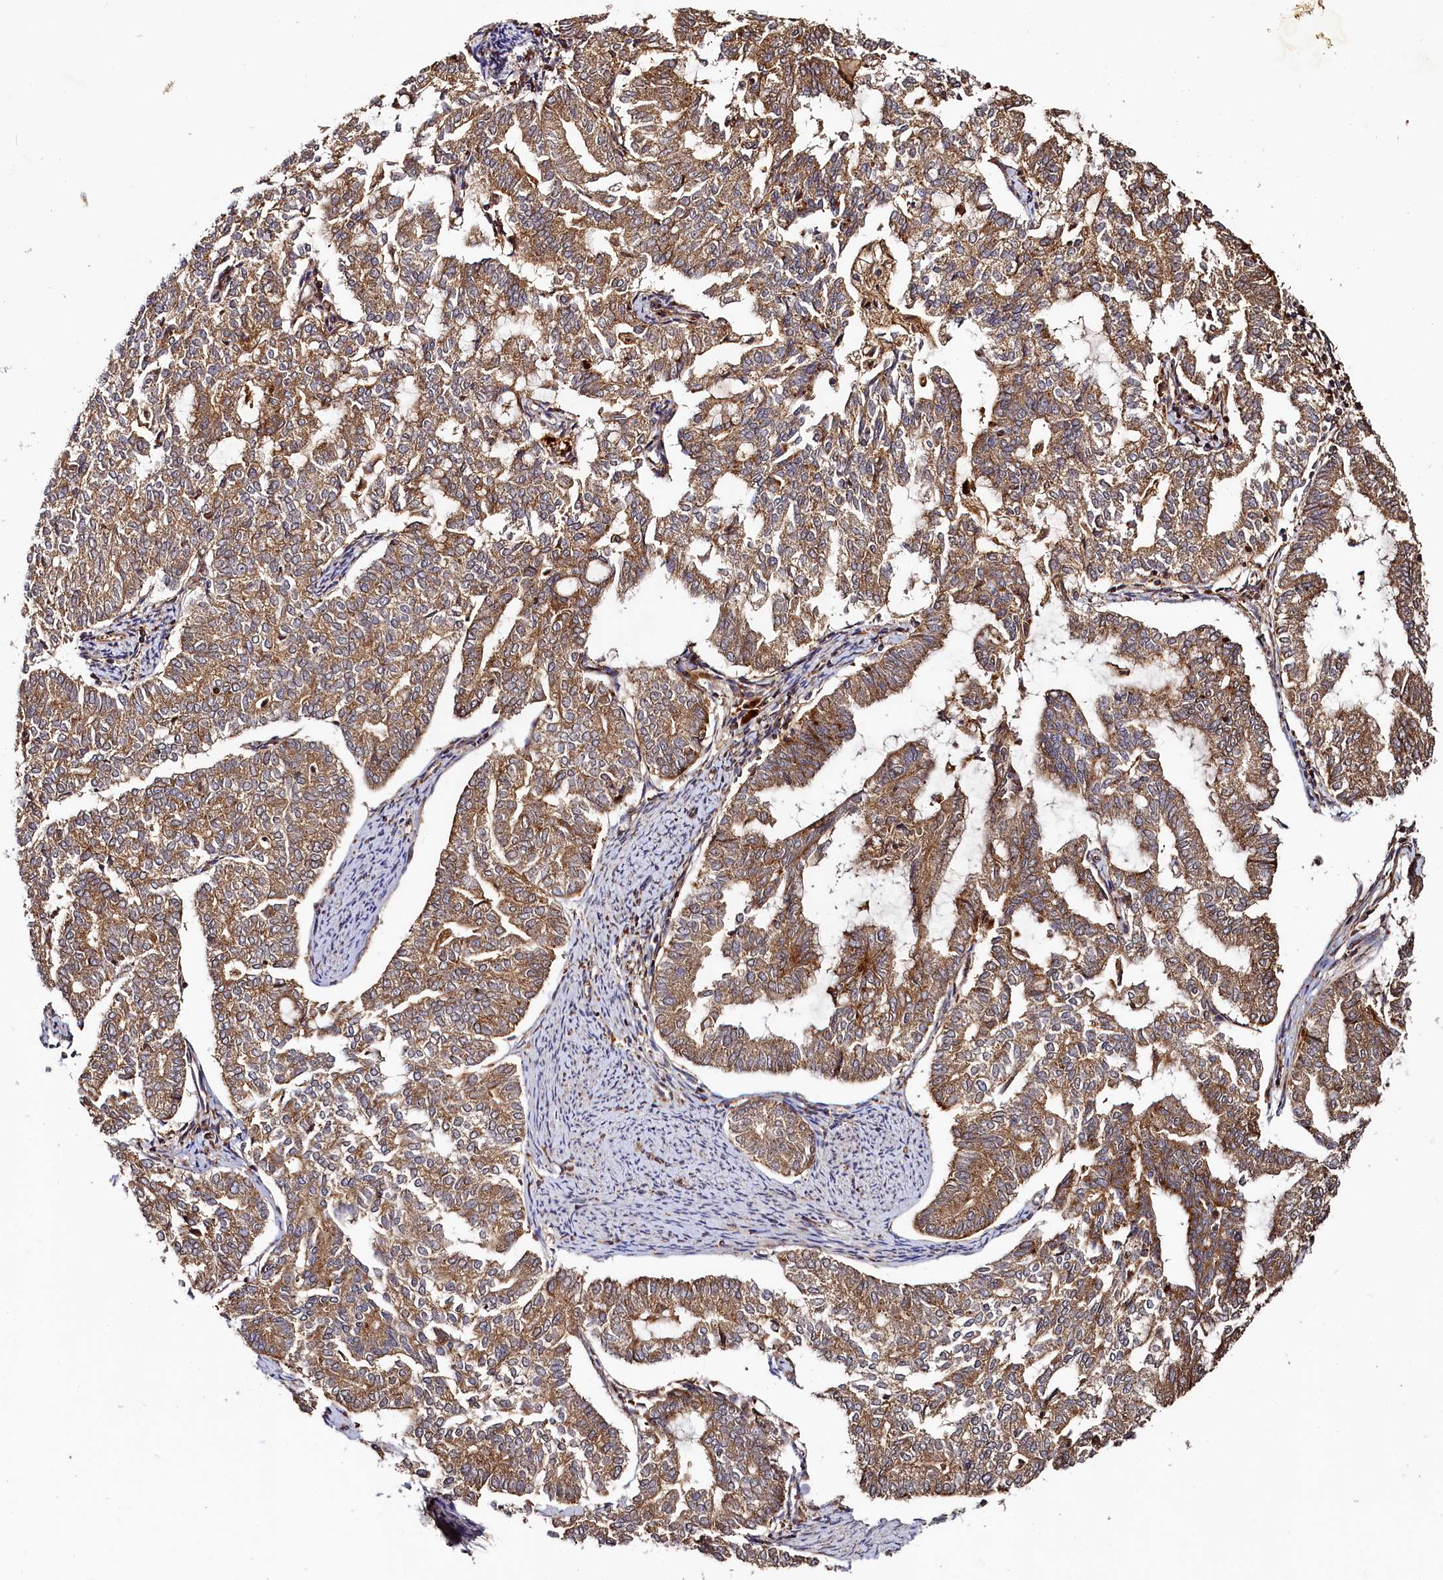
{"staining": {"intensity": "moderate", "quantity": ">75%", "location": "cytoplasmic/membranous"}, "tissue": "endometrial cancer", "cell_type": "Tumor cells", "image_type": "cancer", "snomed": [{"axis": "morphology", "description": "Adenocarcinoma, NOS"}, {"axis": "topography", "description": "Endometrium"}], "caption": "DAB immunohistochemical staining of endometrial cancer (adenocarcinoma) displays moderate cytoplasmic/membranous protein positivity in approximately >75% of tumor cells.", "gene": "WDR73", "patient": {"sex": "female", "age": 79}}